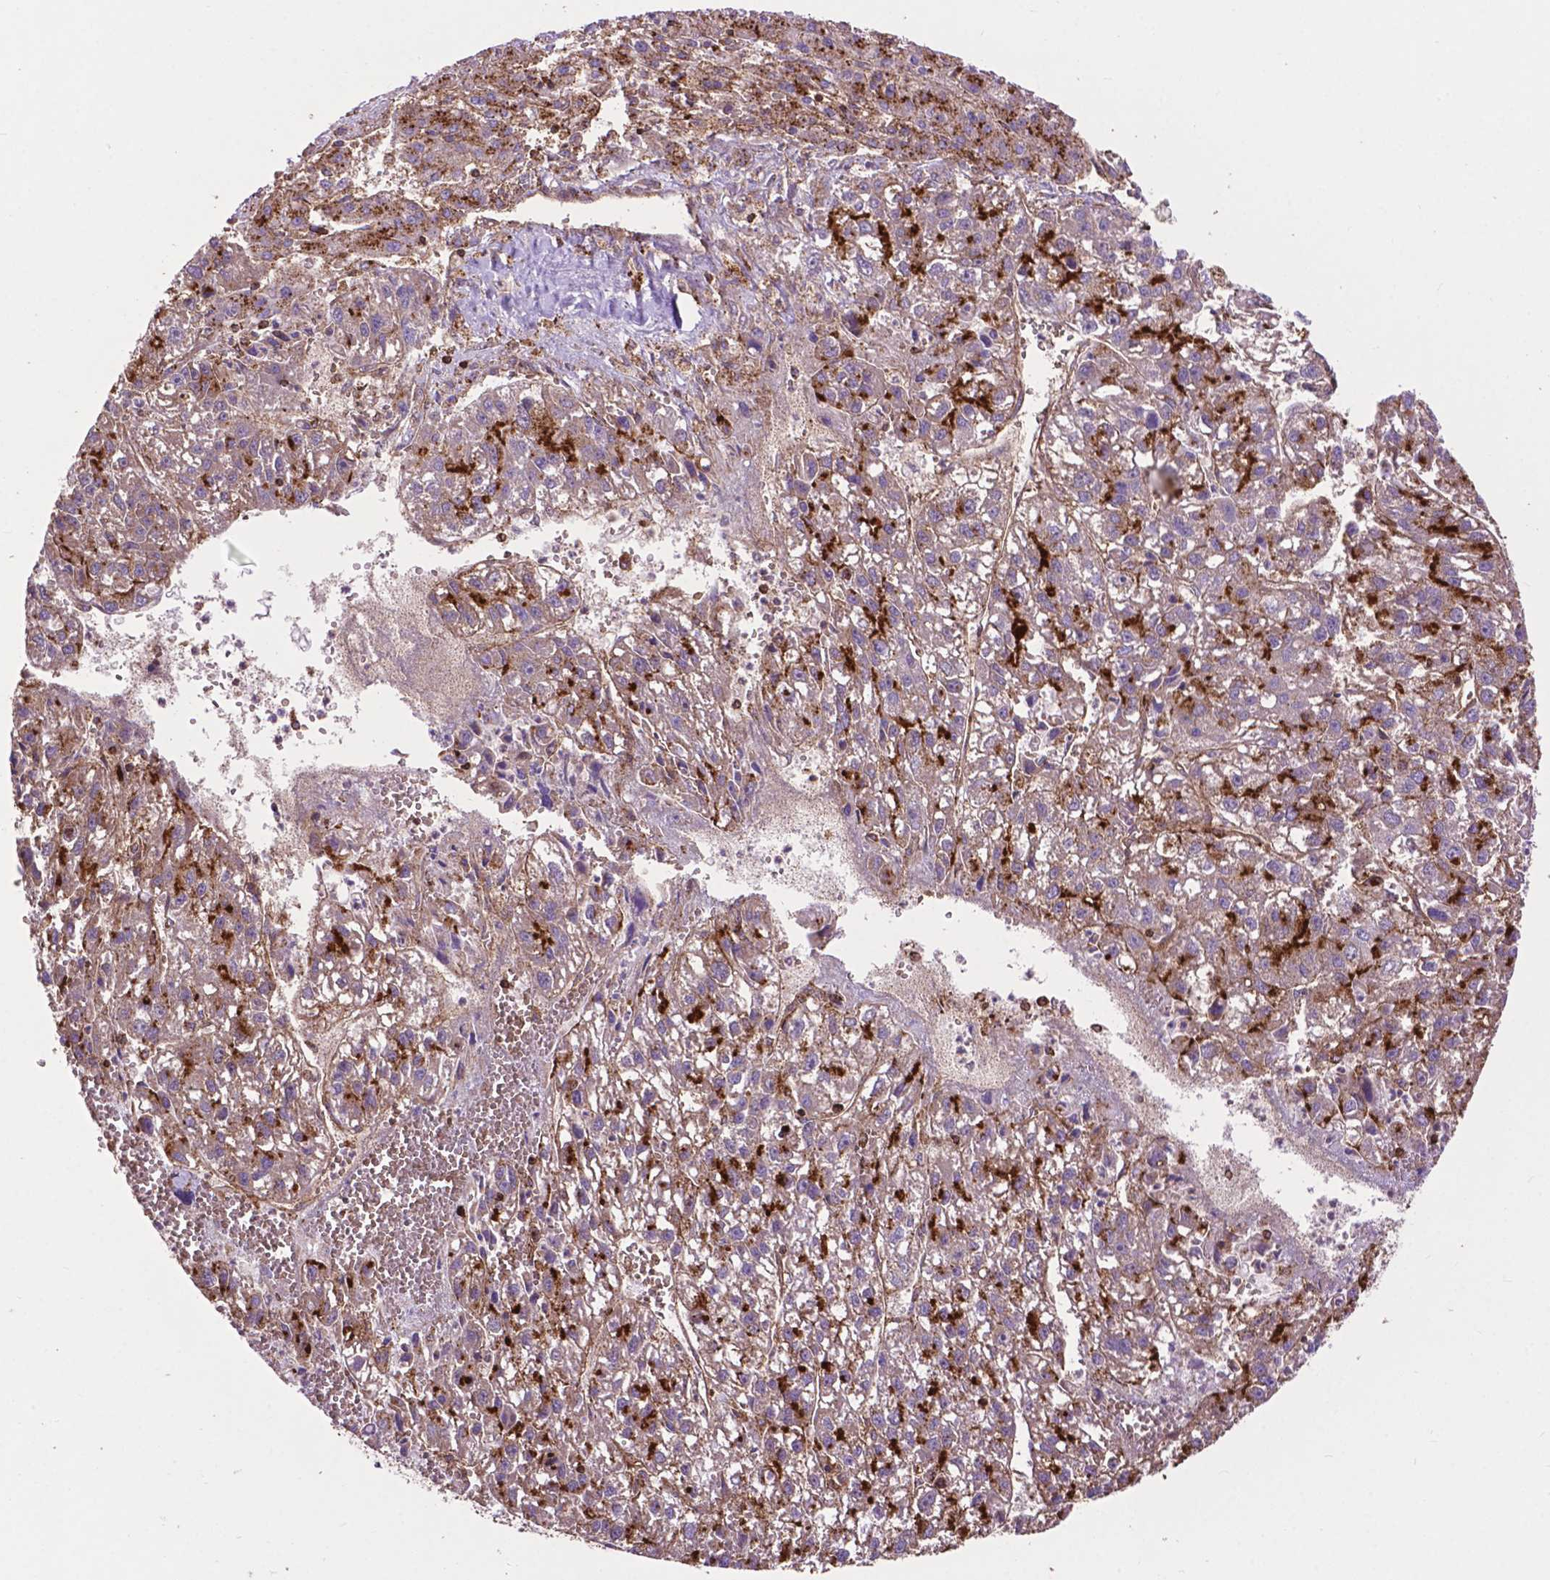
{"staining": {"intensity": "weak", "quantity": ">75%", "location": "cytoplasmic/membranous,nuclear"}, "tissue": "liver cancer", "cell_type": "Tumor cells", "image_type": "cancer", "snomed": [{"axis": "morphology", "description": "Carcinoma, Hepatocellular, NOS"}, {"axis": "topography", "description": "Liver"}], "caption": "Immunohistochemistry photomicrograph of neoplastic tissue: human liver cancer (hepatocellular carcinoma) stained using immunohistochemistry reveals low levels of weak protein expression localized specifically in the cytoplasmic/membranous and nuclear of tumor cells, appearing as a cytoplasmic/membranous and nuclear brown color.", "gene": "CHMP4A", "patient": {"sex": "female", "age": 70}}